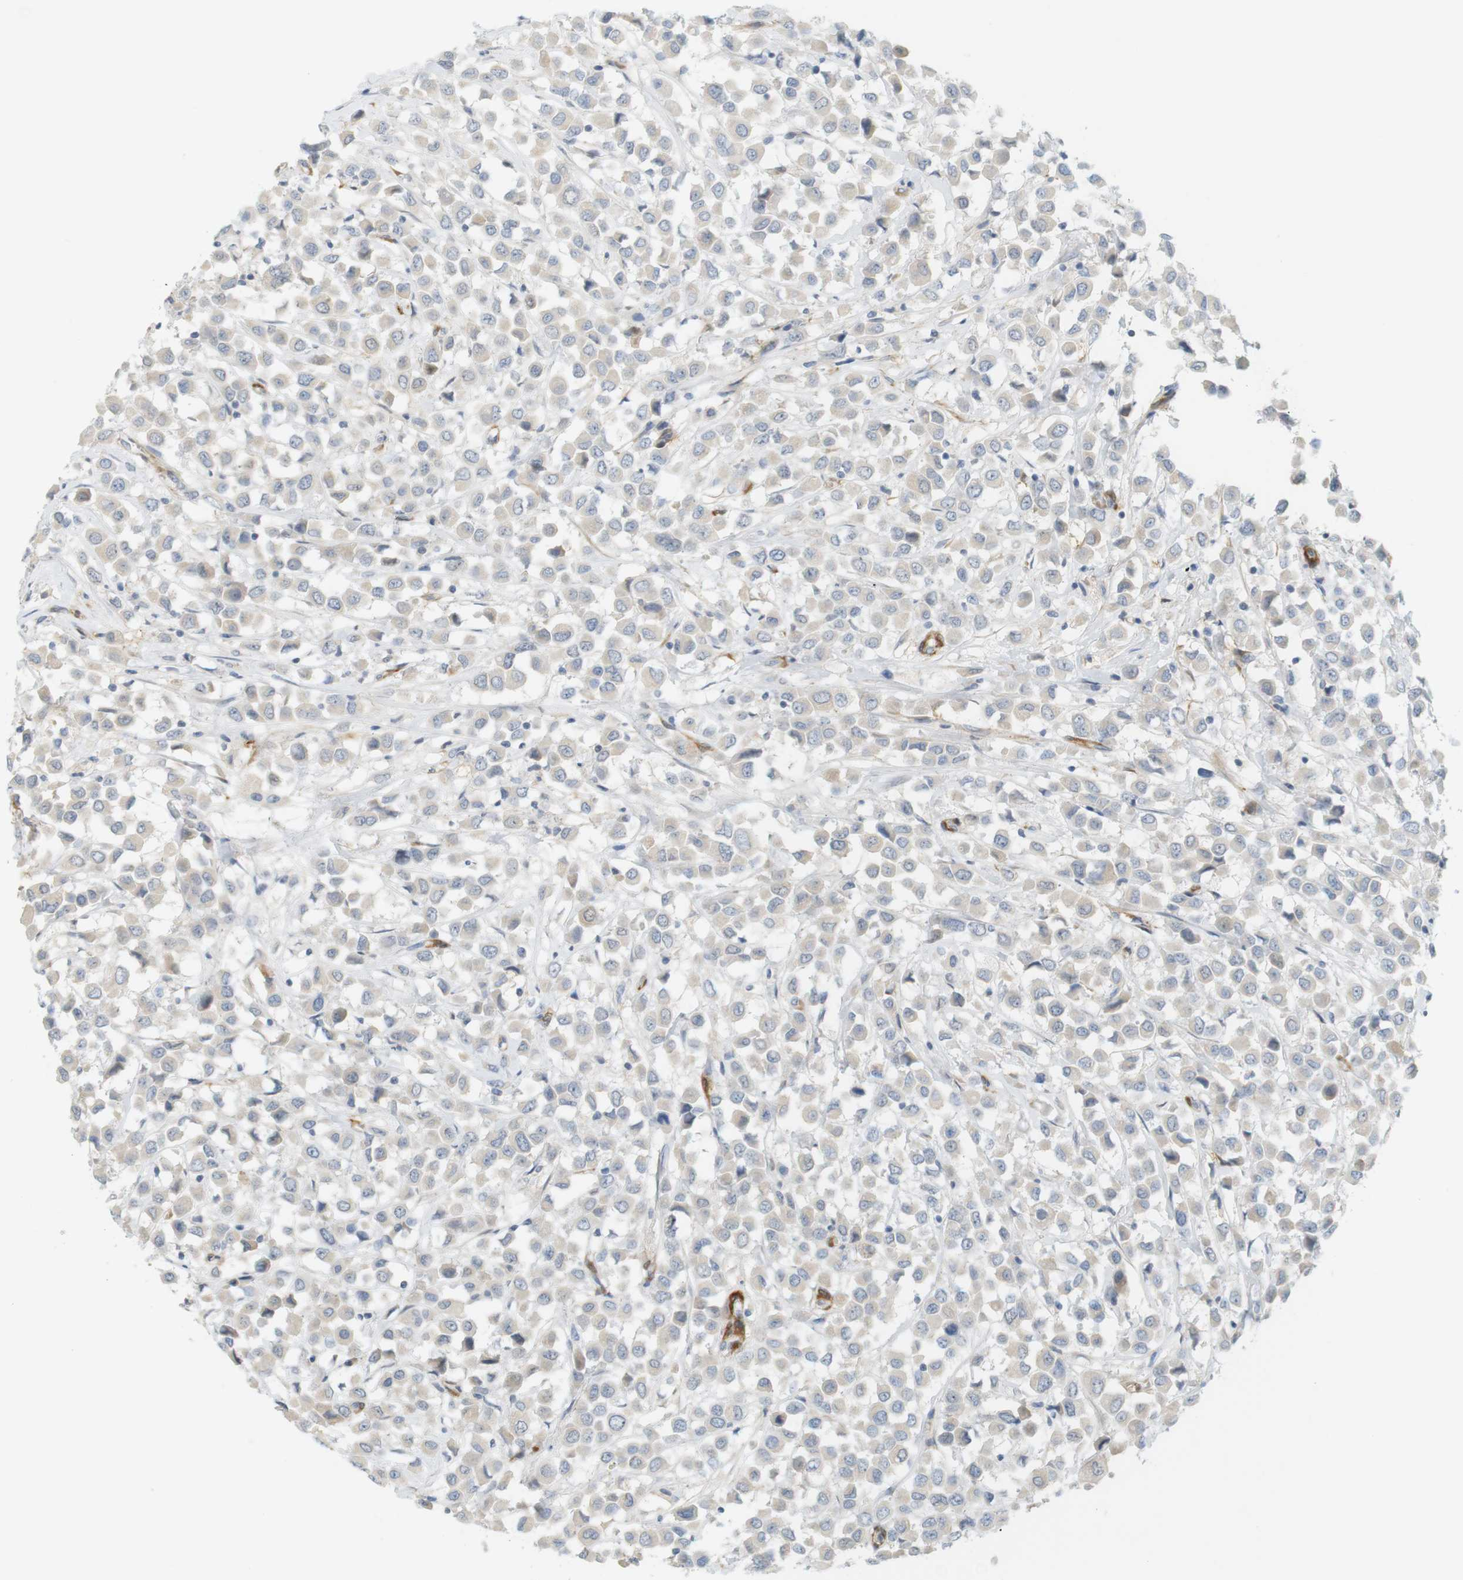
{"staining": {"intensity": "weak", "quantity": ">75%", "location": "cytoplasmic/membranous"}, "tissue": "breast cancer", "cell_type": "Tumor cells", "image_type": "cancer", "snomed": [{"axis": "morphology", "description": "Duct carcinoma"}, {"axis": "topography", "description": "Breast"}], "caption": "Immunohistochemistry of breast intraductal carcinoma demonstrates low levels of weak cytoplasmic/membranous staining in about >75% of tumor cells.", "gene": "PDE3A", "patient": {"sex": "female", "age": 61}}